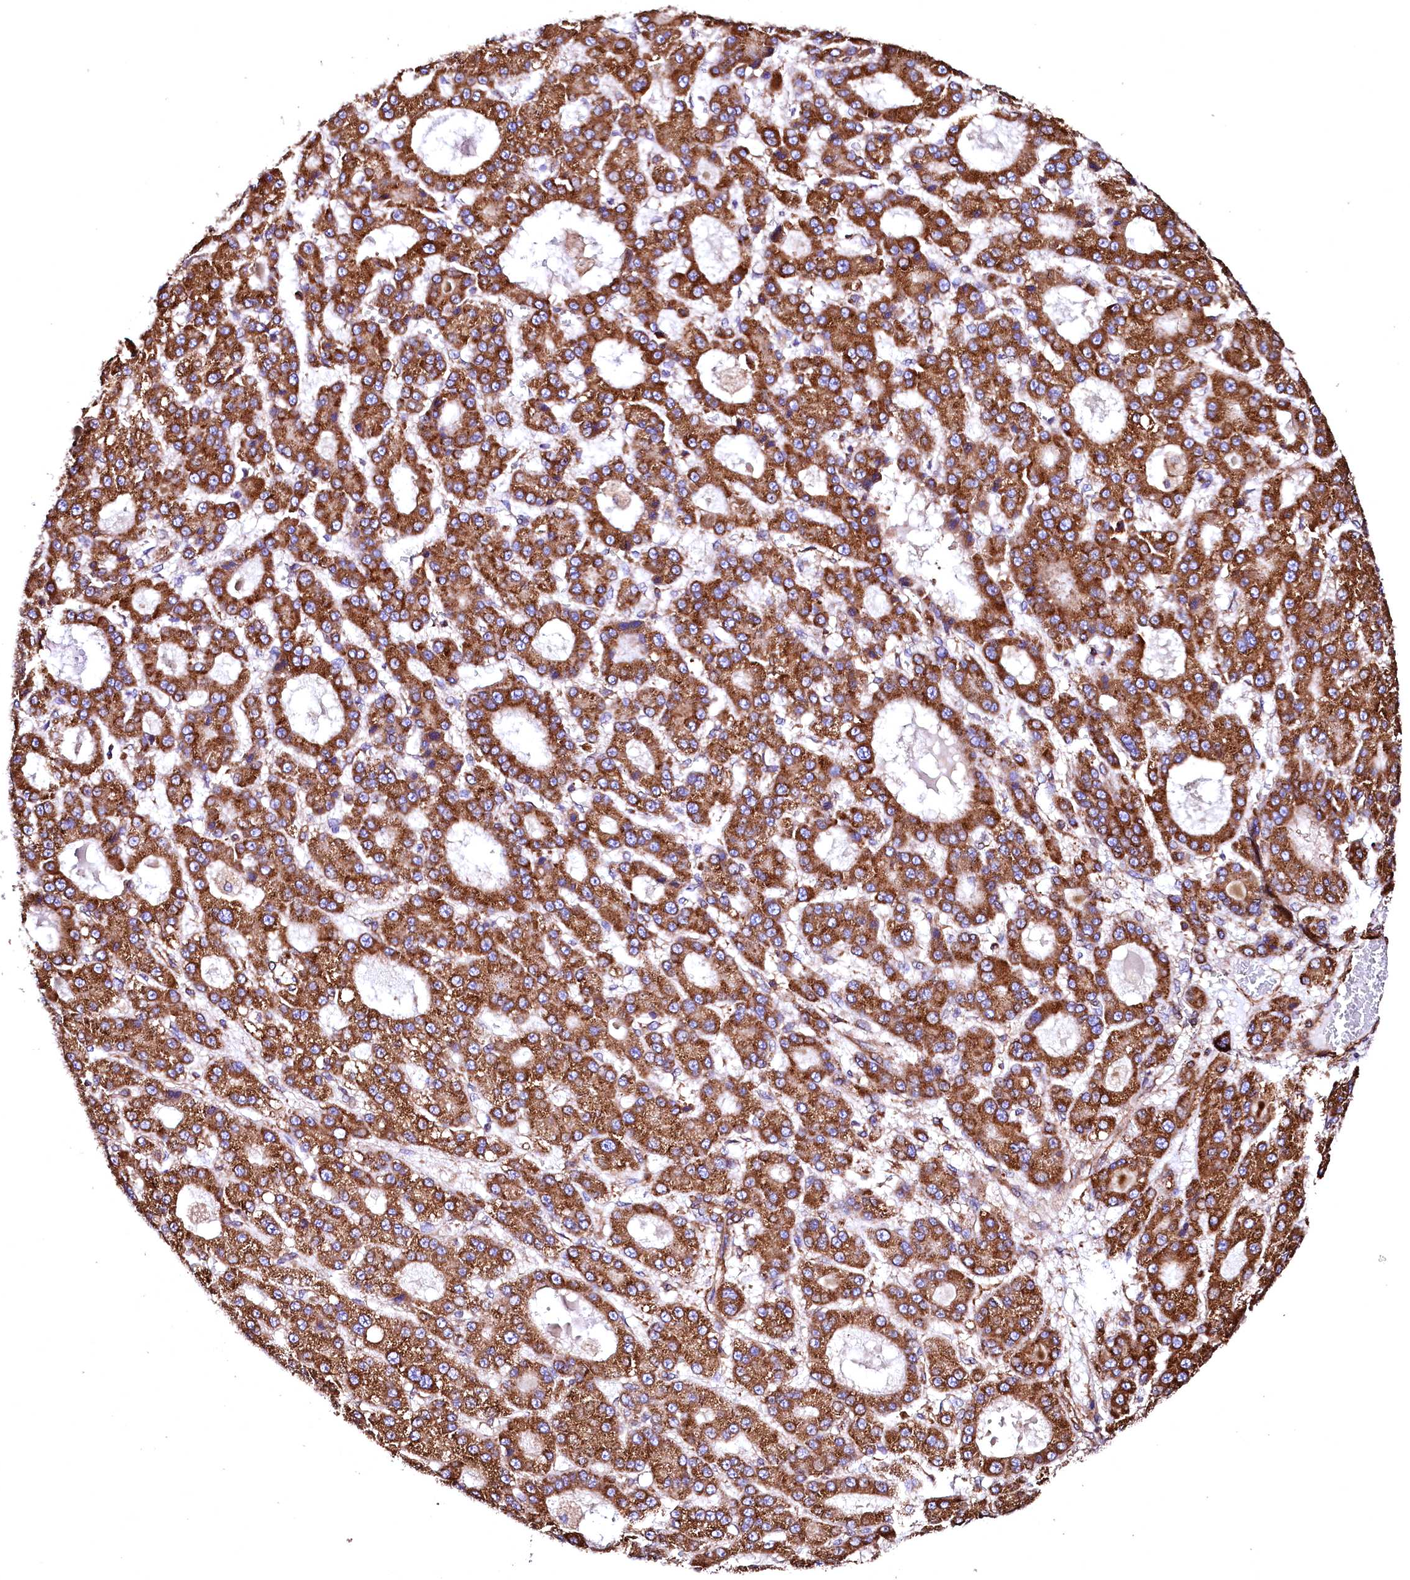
{"staining": {"intensity": "strong", "quantity": ">75%", "location": "cytoplasmic/membranous"}, "tissue": "liver cancer", "cell_type": "Tumor cells", "image_type": "cancer", "snomed": [{"axis": "morphology", "description": "Carcinoma, Hepatocellular, NOS"}, {"axis": "topography", "description": "Liver"}], "caption": "A micrograph showing strong cytoplasmic/membranous expression in about >75% of tumor cells in liver cancer, as visualized by brown immunohistochemical staining.", "gene": "GPR176", "patient": {"sex": "male", "age": 70}}